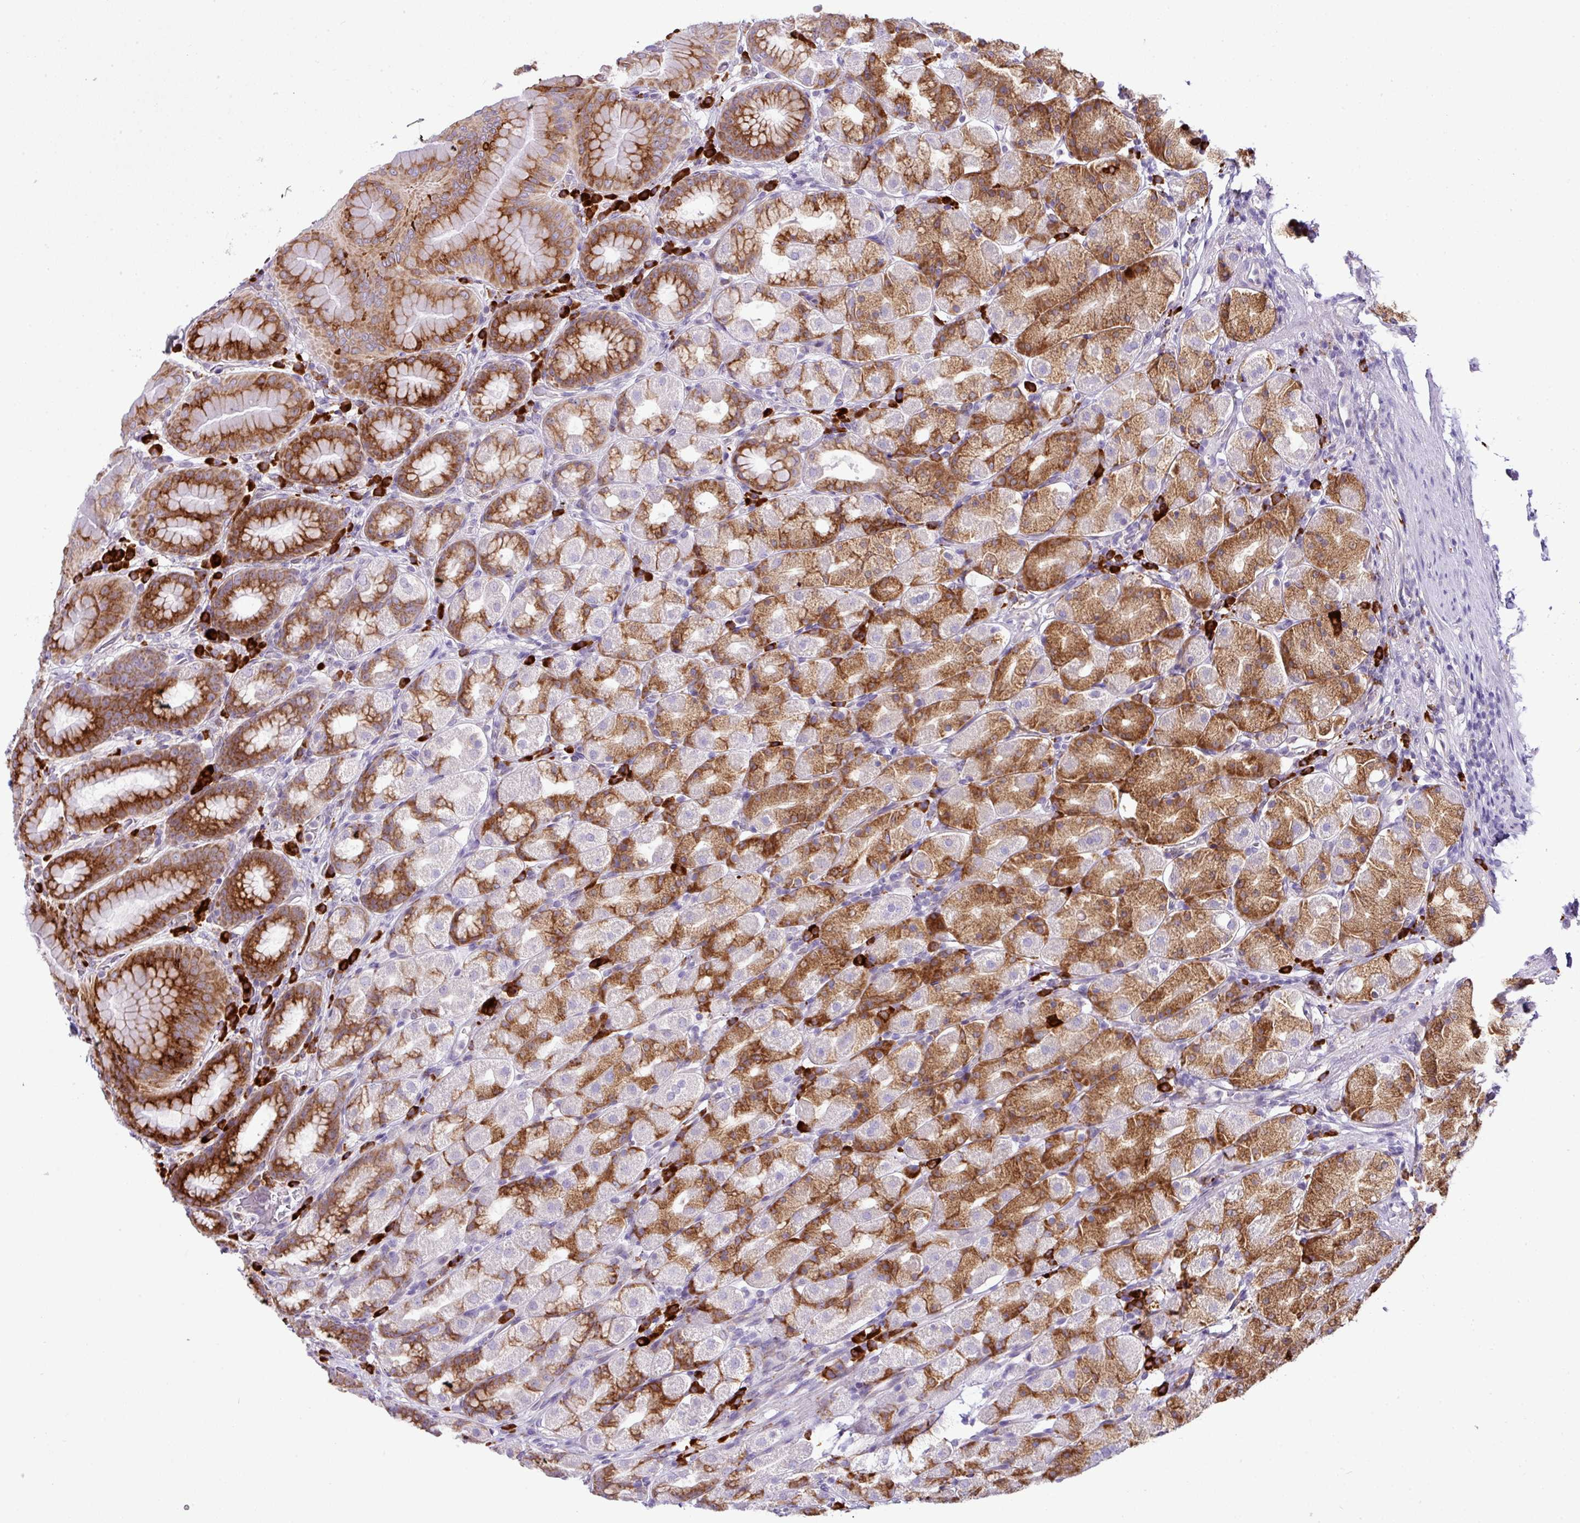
{"staining": {"intensity": "strong", "quantity": "25%-75%", "location": "cytoplasmic/membranous"}, "tissue": "stomach", "cell_type": "Glandular cells", "image_type": "normal", "snomed": [{"axis": "morphology", "description": "Normal tissue, NOS"}, {"axis": "topography", "description": "Stomach, upper"}, {"axis": "topography", "description": "Stomach"}], "caption": "Immunohistochemistry (IHC) micrograph of normal stomach stained for a protein (brown), which demonstrates high levels of strong cytoplasmic/membranous positivity in about 25%-75% of glandular cells.", "gene": "RGS21", "patient": {"sex": "male", "age": 68}}